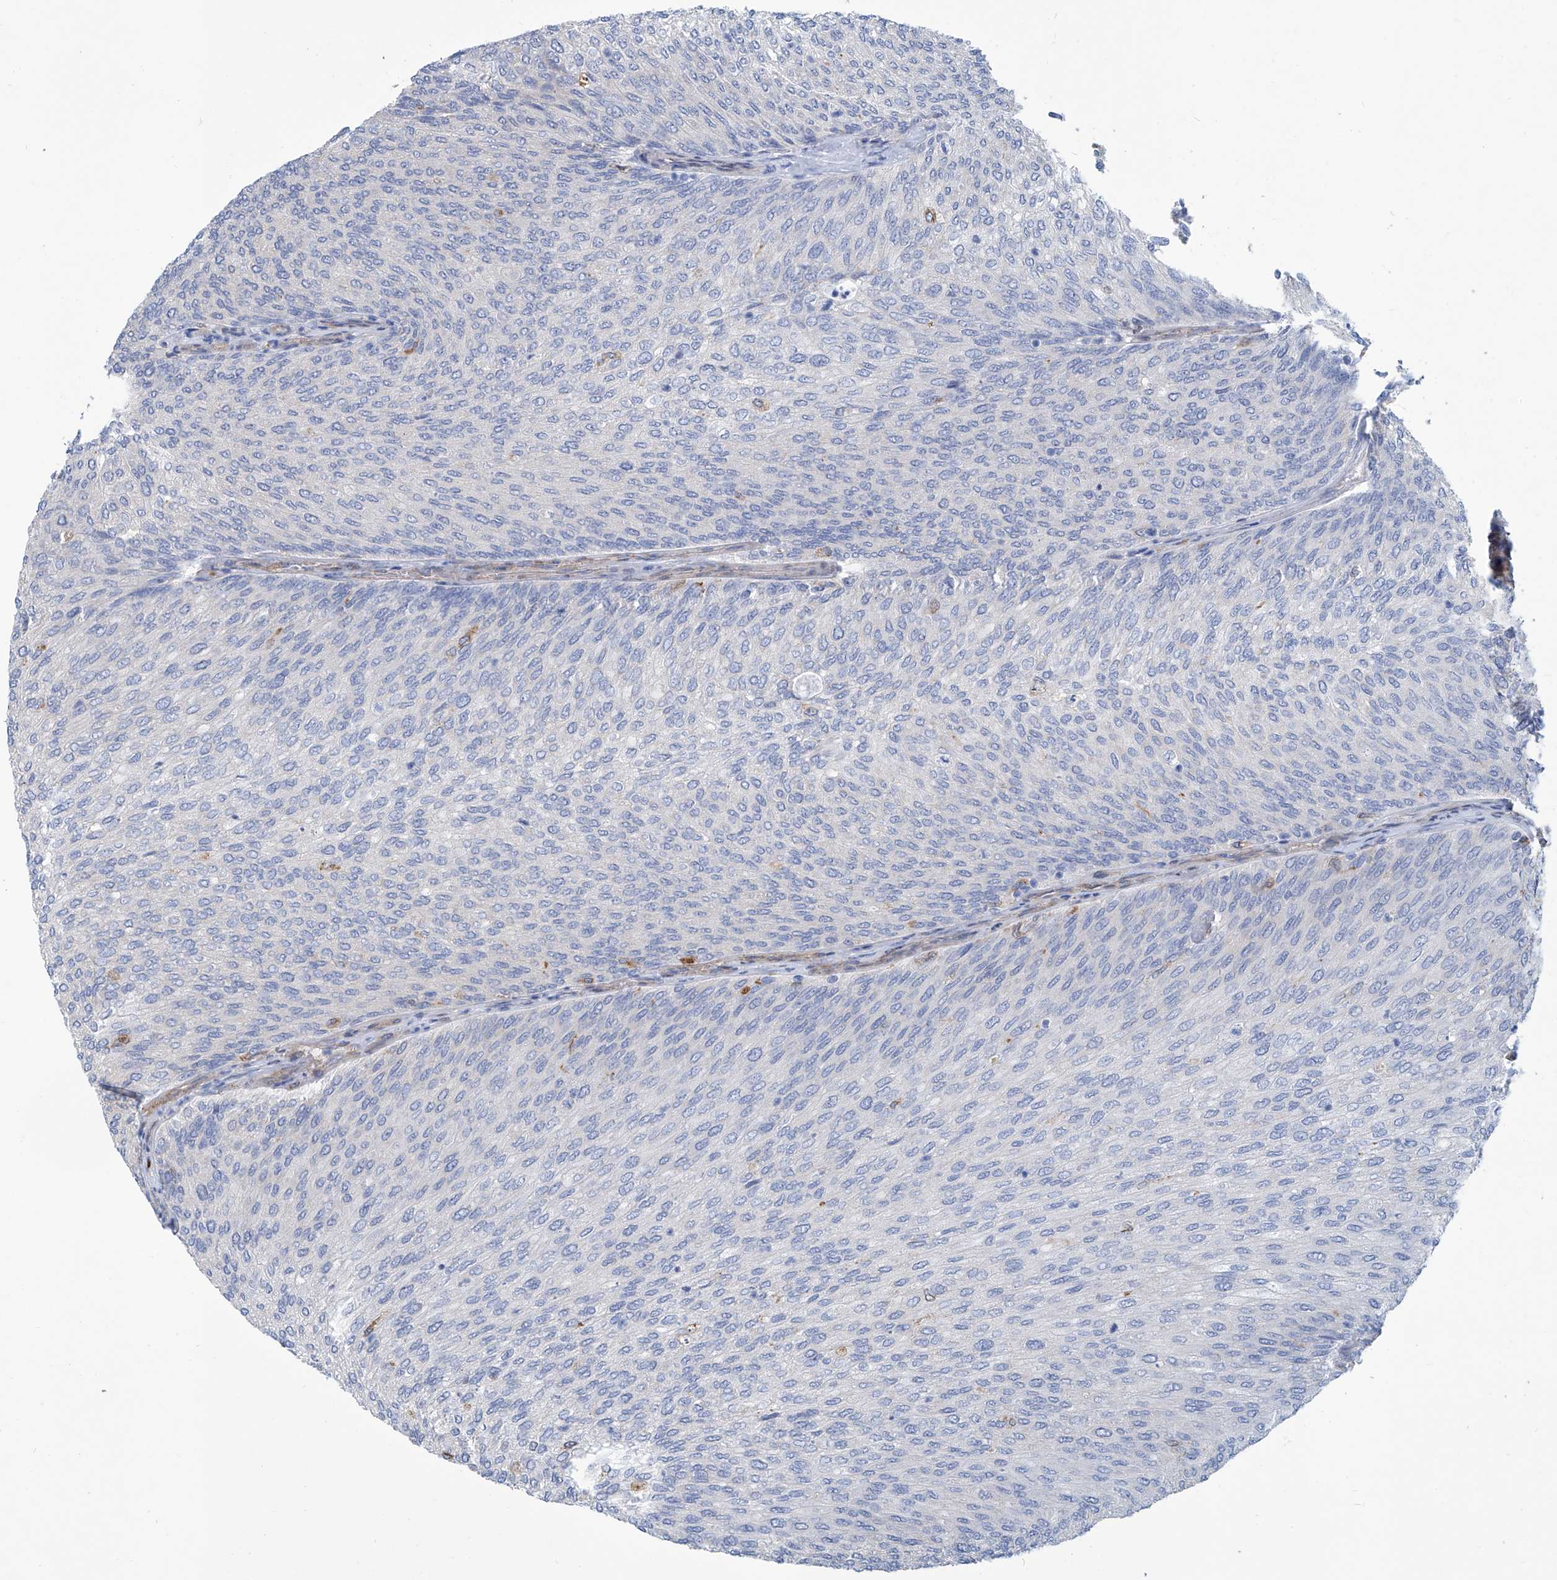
{"staining": {"intensity": "negative", "quantity": "none", "location": "none"}, "tissue": "urothelial cancer", "cell_type": "Tumor cells", "image_type": "cancer", "snomed": [{"axis": "morphology", "description": "Urothelial carcinoma, Low grade"}, {"axis": "topography", "description": "Urinary bladder"}], "caption": "Protein analysis of urothelial cancer exhibits no significant expression in tumor cells.", "gene": "TNN", "patient": {"sex": "female", "age": 79}}